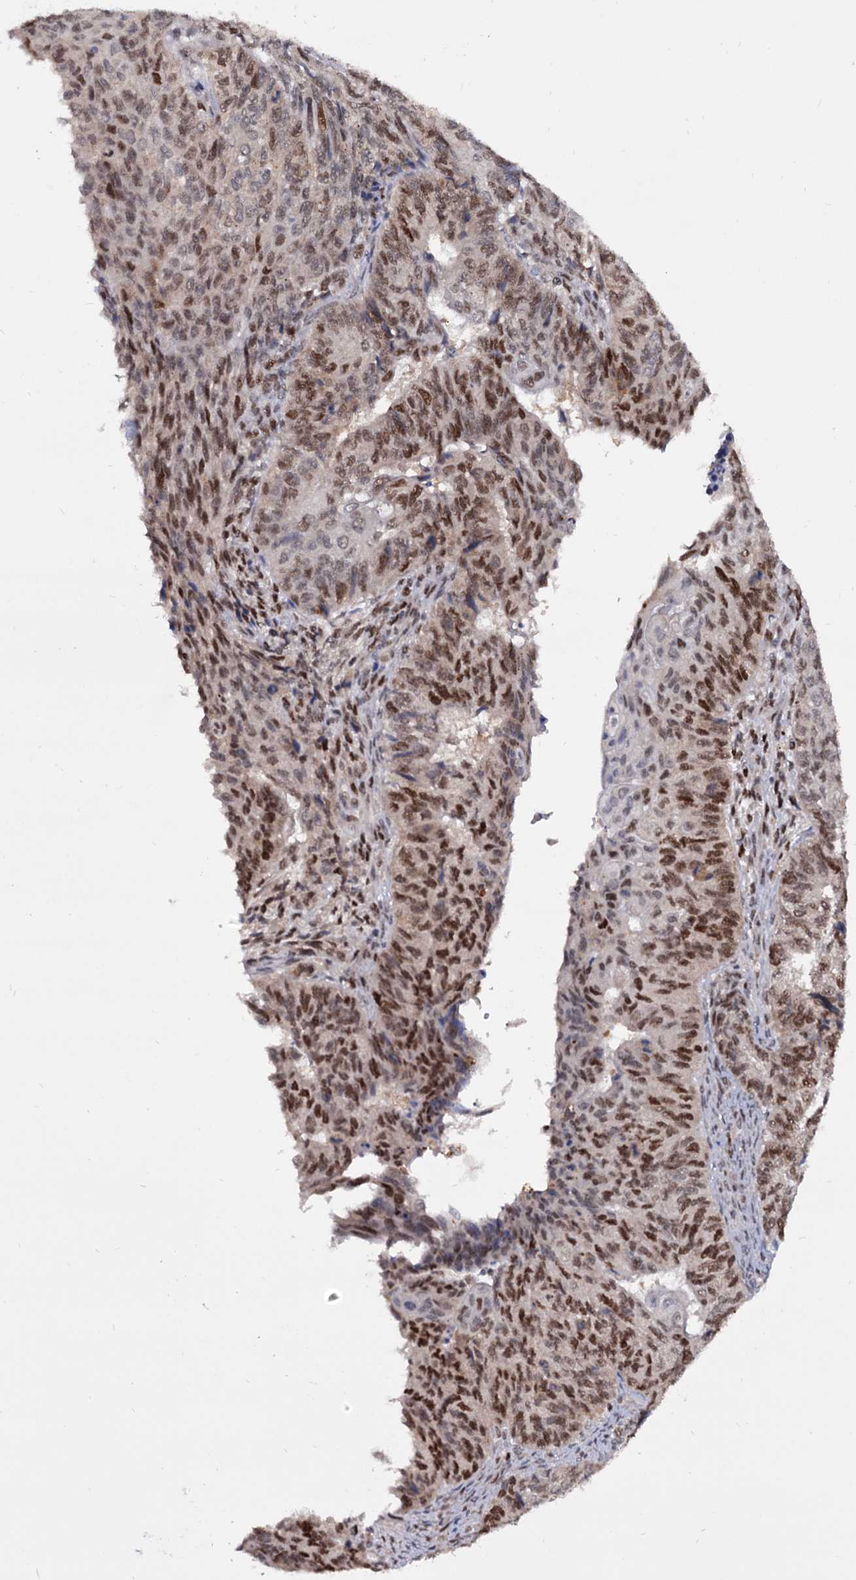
{"staining": {"intensity": "moderate", "quantity": ">75%", "location": "nuclear"}, "tissue": "endometrial cancer", "cell_type": "Tumor cells", "image_type": "cancer", "snomed": [{"axis": "morphology", "description": "Adenocarcinoma, NOS"}, {"axis": "topography", "description": "Endometrium"}], "caption": "A micrograph of human adenocarcinoma (endometrial) stained for a protein shows moderate nuclear brown staining in tumor cells.", "gene": "RNASEH2B", "patient": {"sex": "female", "age": 32}}